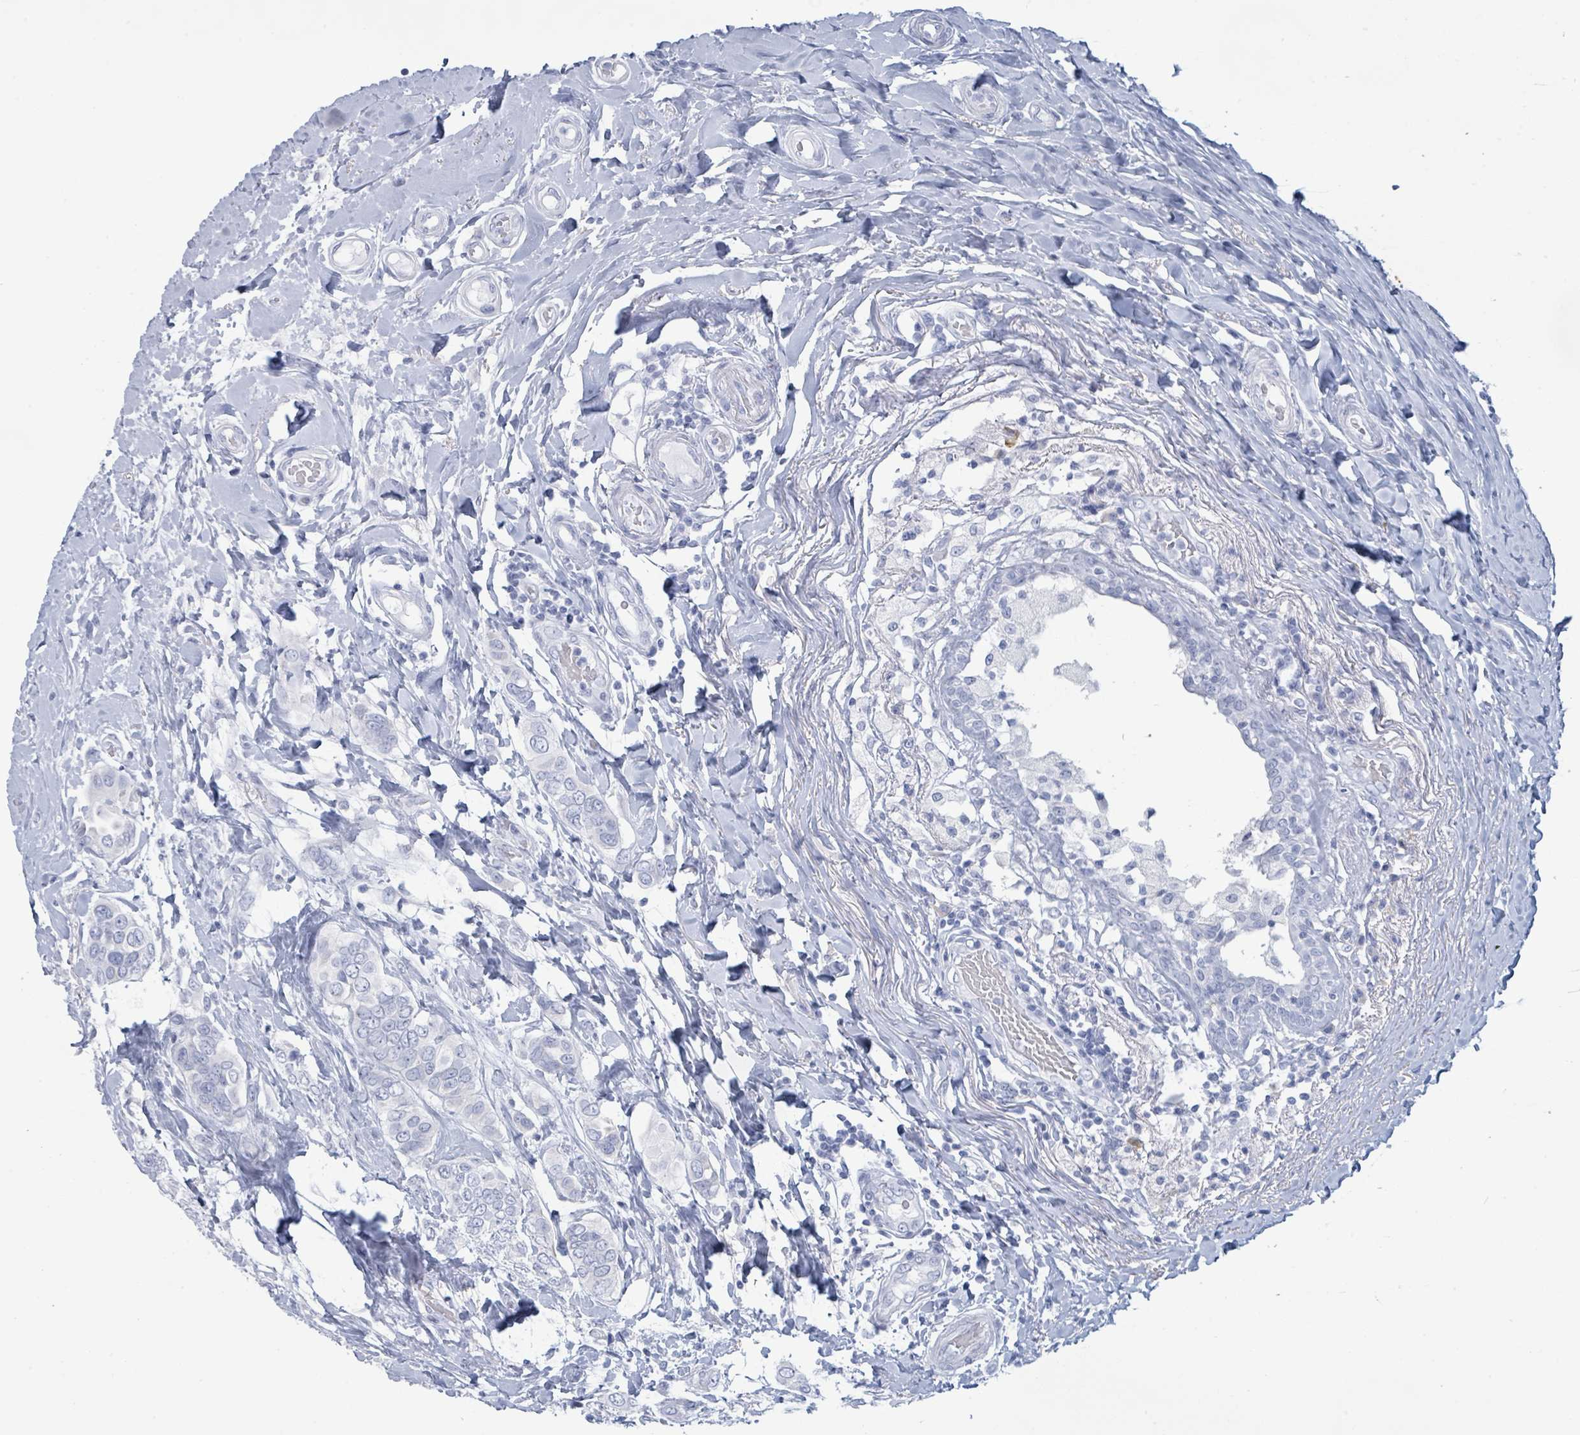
{"staining": {"intensity": "negative", "quantity": "none", "location": "none"}, "tissue": "breast cancer", "cell_type": "Tumor cells", "image_type": "cancer", "snomed": [{"axis": "morphology", "description": "Lobular carcinoma"}, {"axis": "topography", "description": "Breast"}], "caption": "This is an IHC micrograph of human breast cancer (lobular carcinoma). There is no positivity in tumor cells.", "gene": "PGA3", "patient": {"sex": "female", "age": 51}}